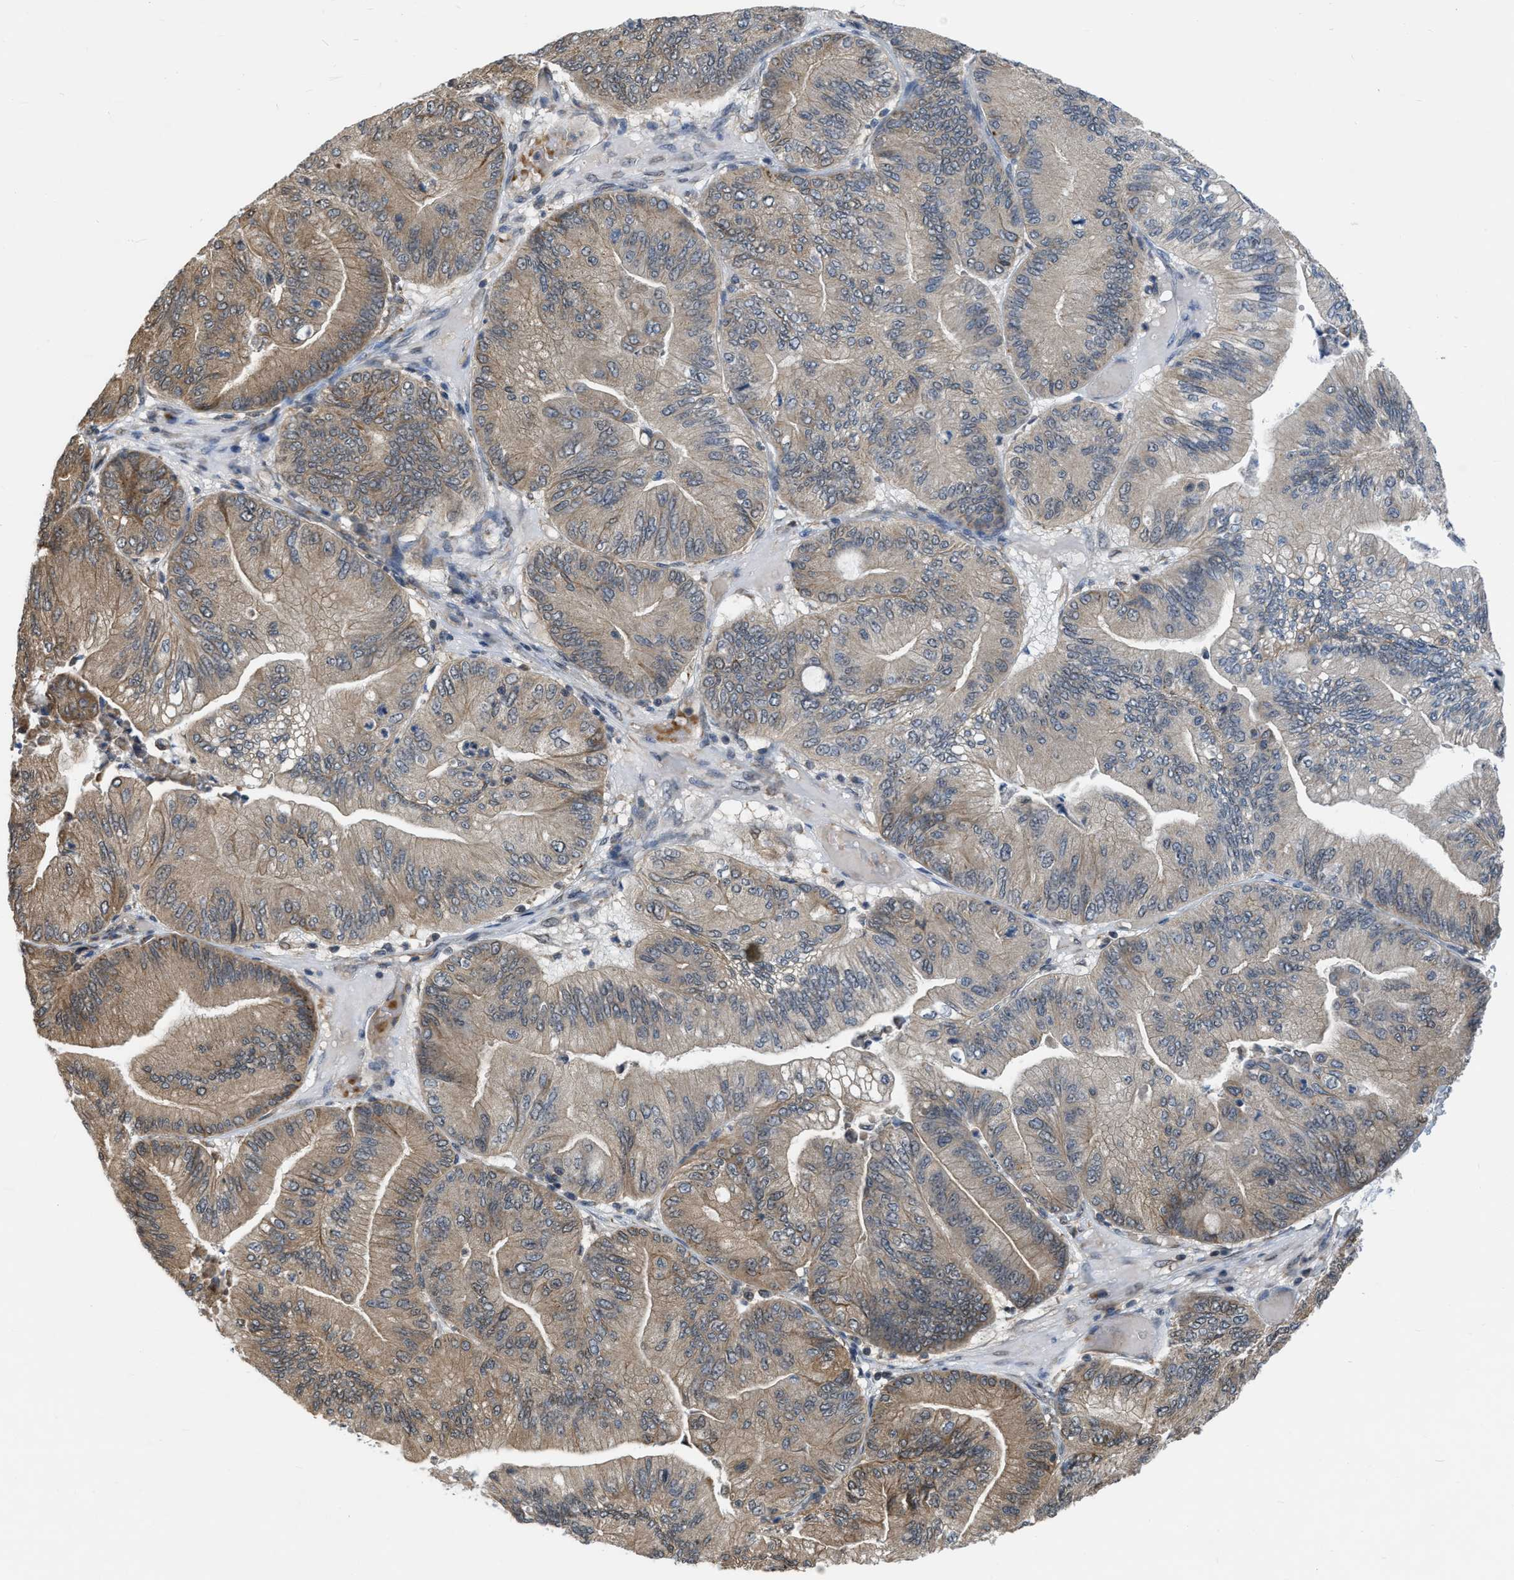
{"staining": {"intensity": "weak", "quantity": "25%-75%", "location": "cytoplasmic/membranous"}, "tissue": "ovarian cancer", "cell_type": "Tumor cells", "image_type": "cancer", "snomed": [{"axis": "morphology", "description": "Cystadenocarcinoma, mucinous, NOS"}, {"axis": "topography", "description": "Ovary"}], "caption": "Mucinous cystadenocarcinoma (ovarian) stained for a protein demonstrates weak cytoplasmic/membranous positivity in tumor cells.", "gene": "BCL7C", "patient": {"sex": "female", "age": 61}}